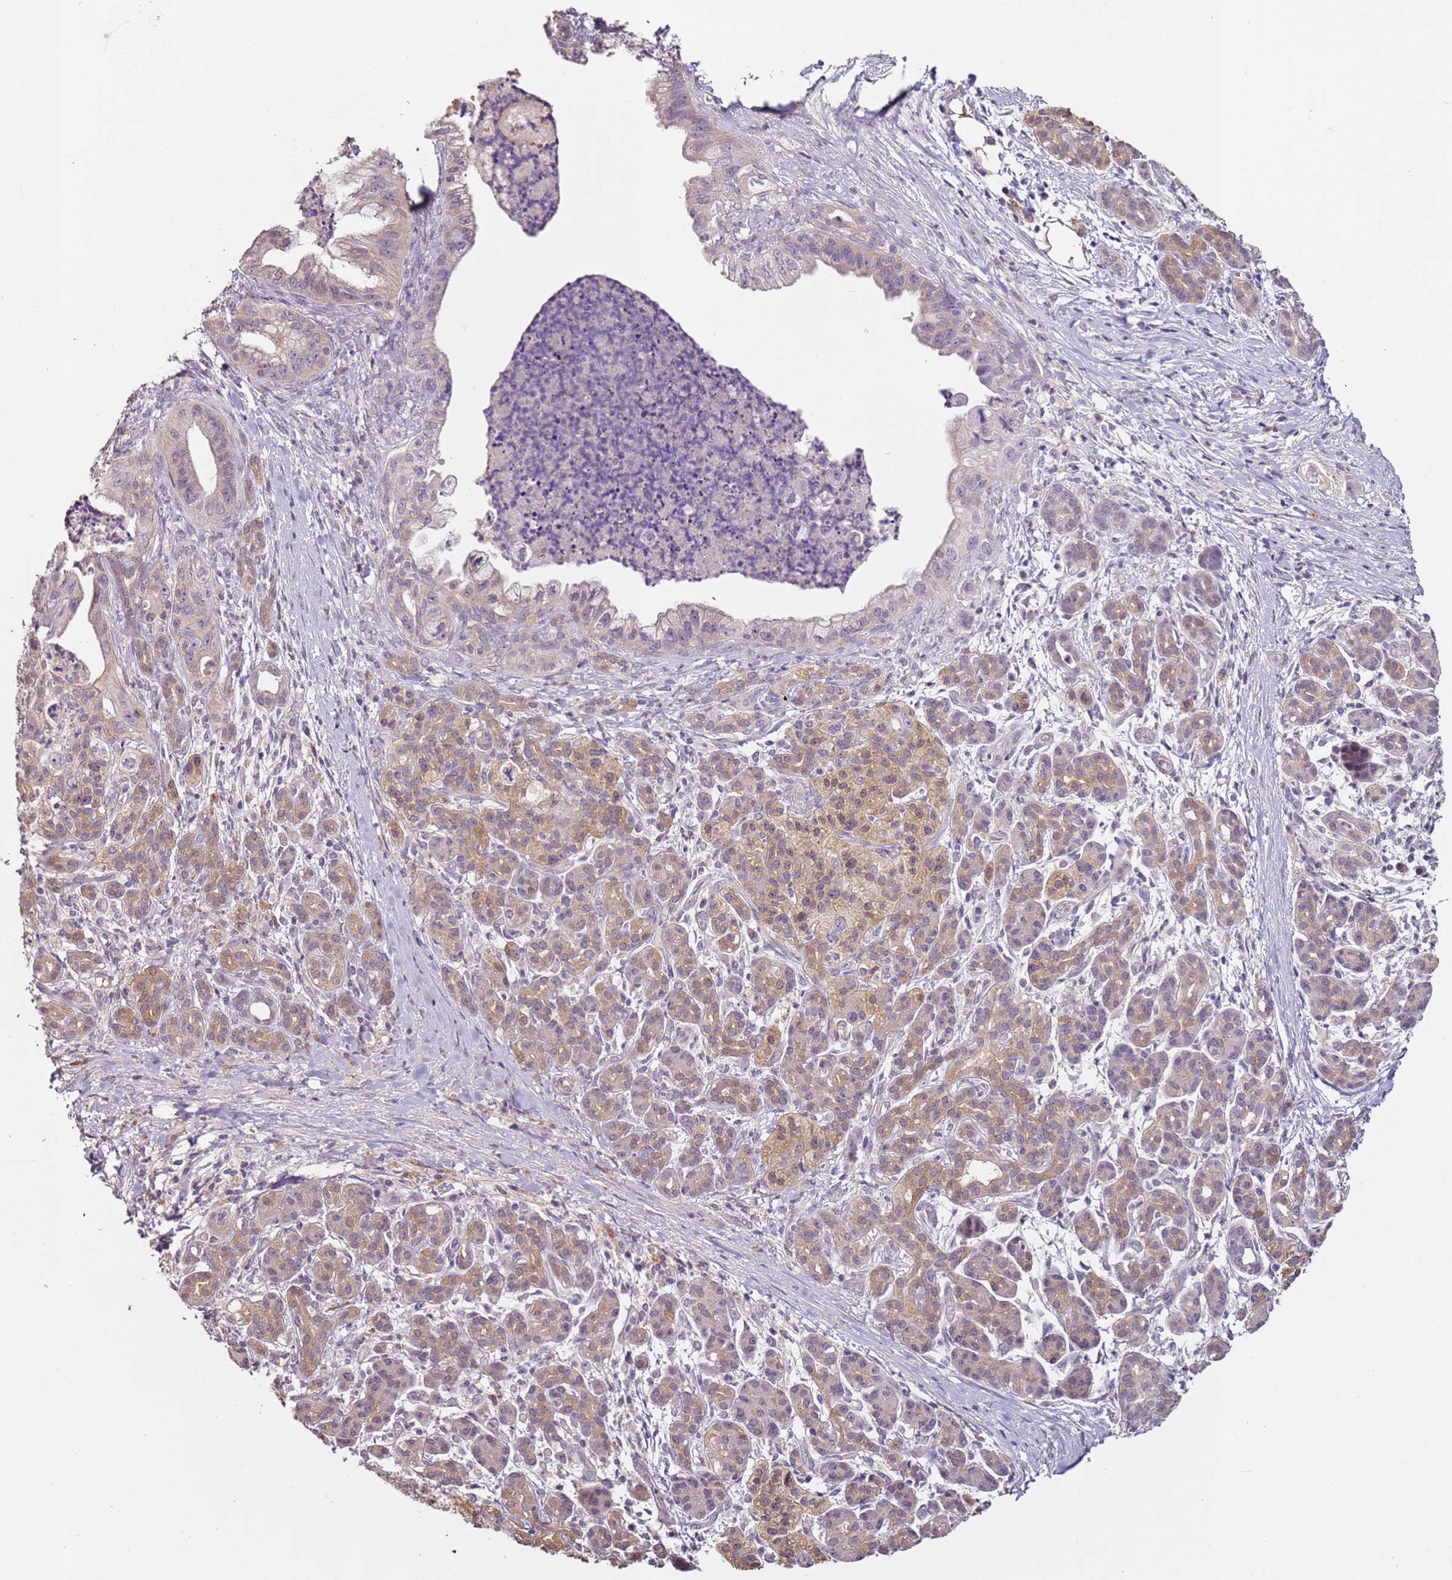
{"staining": {"intensity": "weak", "quantity": "<25%", "location": "cytoplasmic/membranous"}, "tissue": "pancreatic cancer", "cell_type": "Tumor cells", "image_type": "cancer", "snomed": [{"axis": "morphology", "description": "Adenocarcinoma, NOS"}, {"axis": "topography", "description": "Pancreas"}], "caption": "A high-resolution micrograph shows IHC staining of pancreatic cancer, which demonstrates no significant staining in tumor cells. The staining was performed using DAB to visualize the protein expression in brown, while the nuclei were stained in blue with hematoxylin (Magnification: 20x).", "gene": "MDH1", "patient": {"sex": "male", "age": 58}}